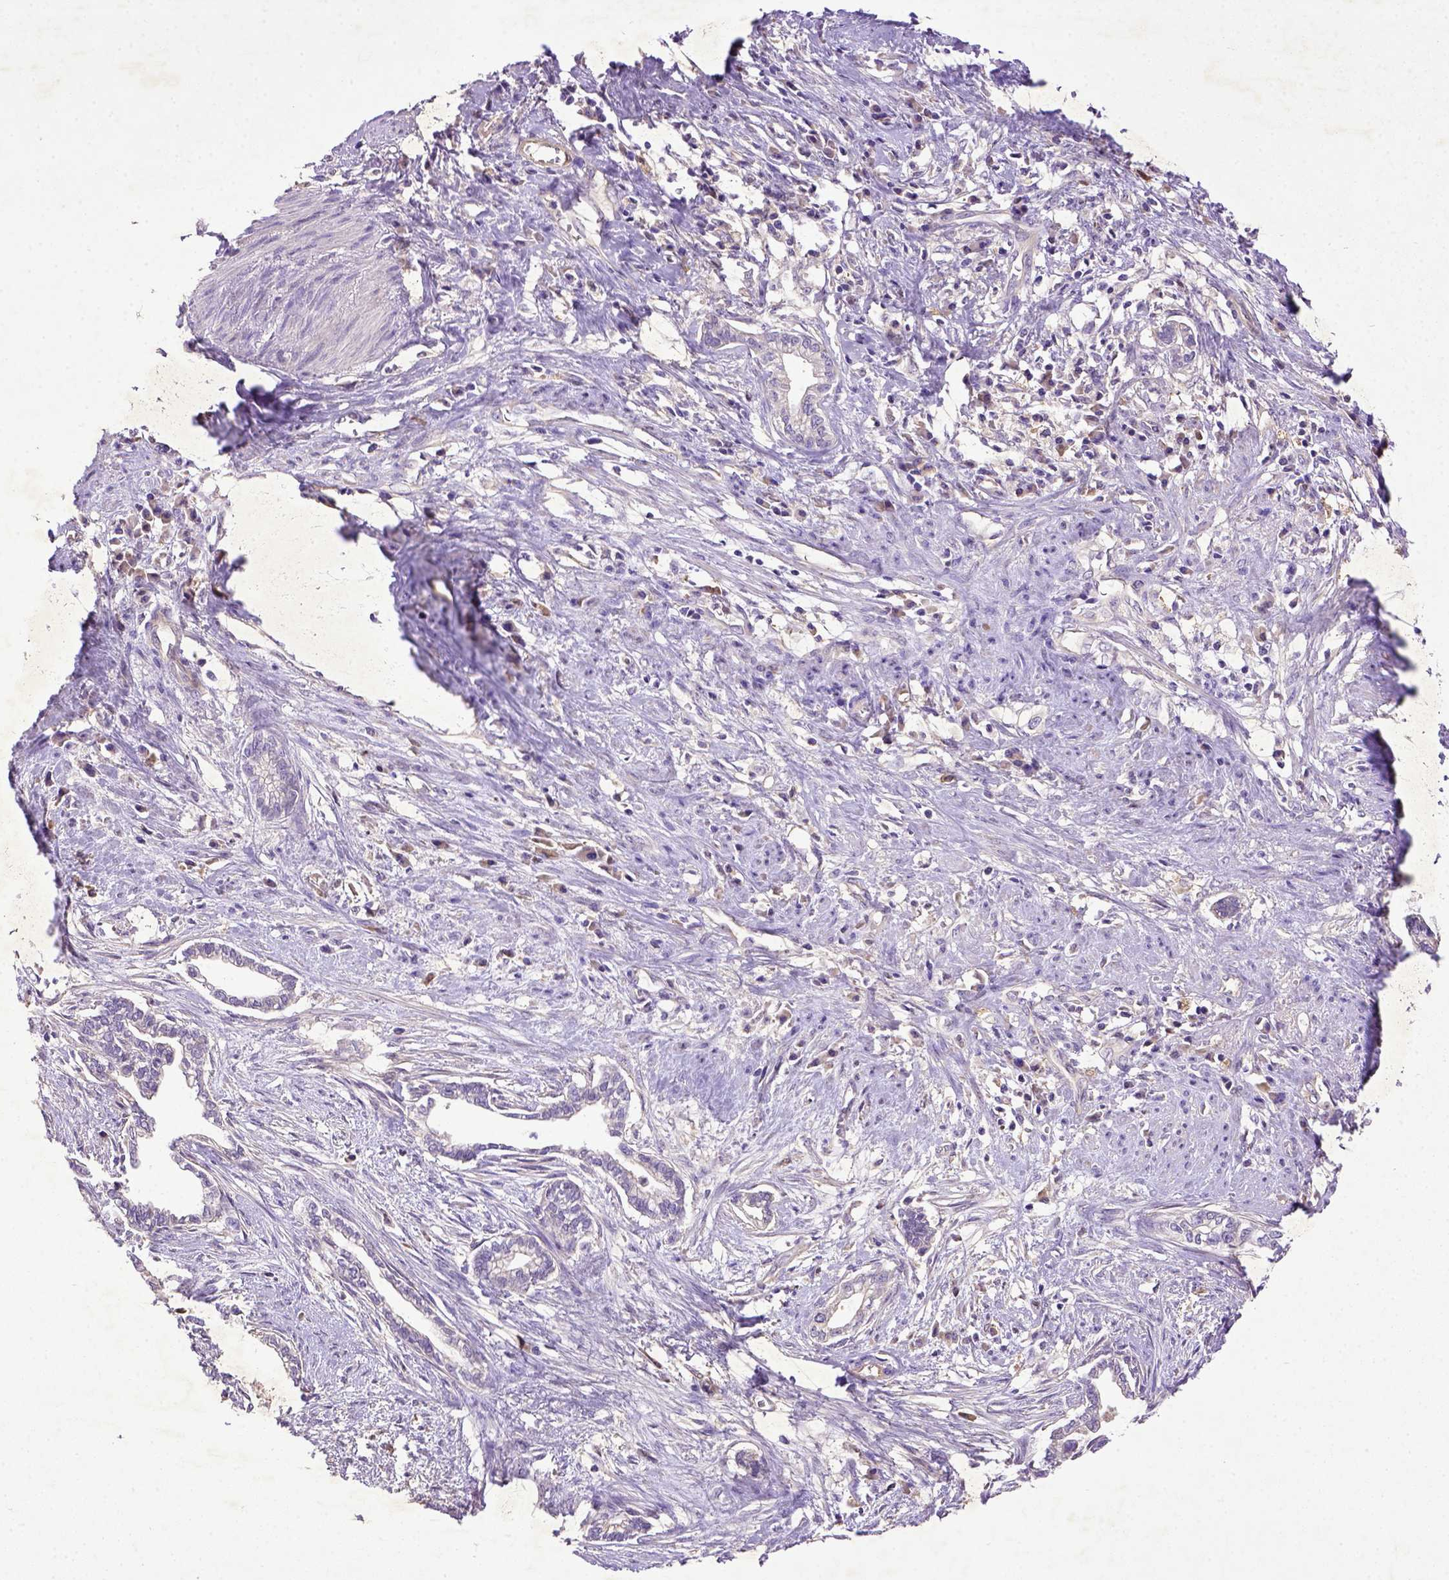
{"staining": {"intensity": "negative", "quantity": "none", "location": "none"}, "tissue": "cervical cancer", "cell_type": "Tumor cells", "image_type": "cancer", "snomed": [{"axis": "morphology", "description": "Adenocarcinoma, NOS"}, {"axis": "topography", "description": "Cervix"}], "caption": "The histopathology image displays no staining of tumor cells in cervical cancer (adenocarcinoma). (Stains: DAB (3,3'-diaminobenzidine) immunohistochemistry (IHC) with hematoxylin counter stain, Microscopy: brightfield microscopy at high magnification).", "gene": "DEPDC1B", "patient": {"sex": "female", "age": 62}}